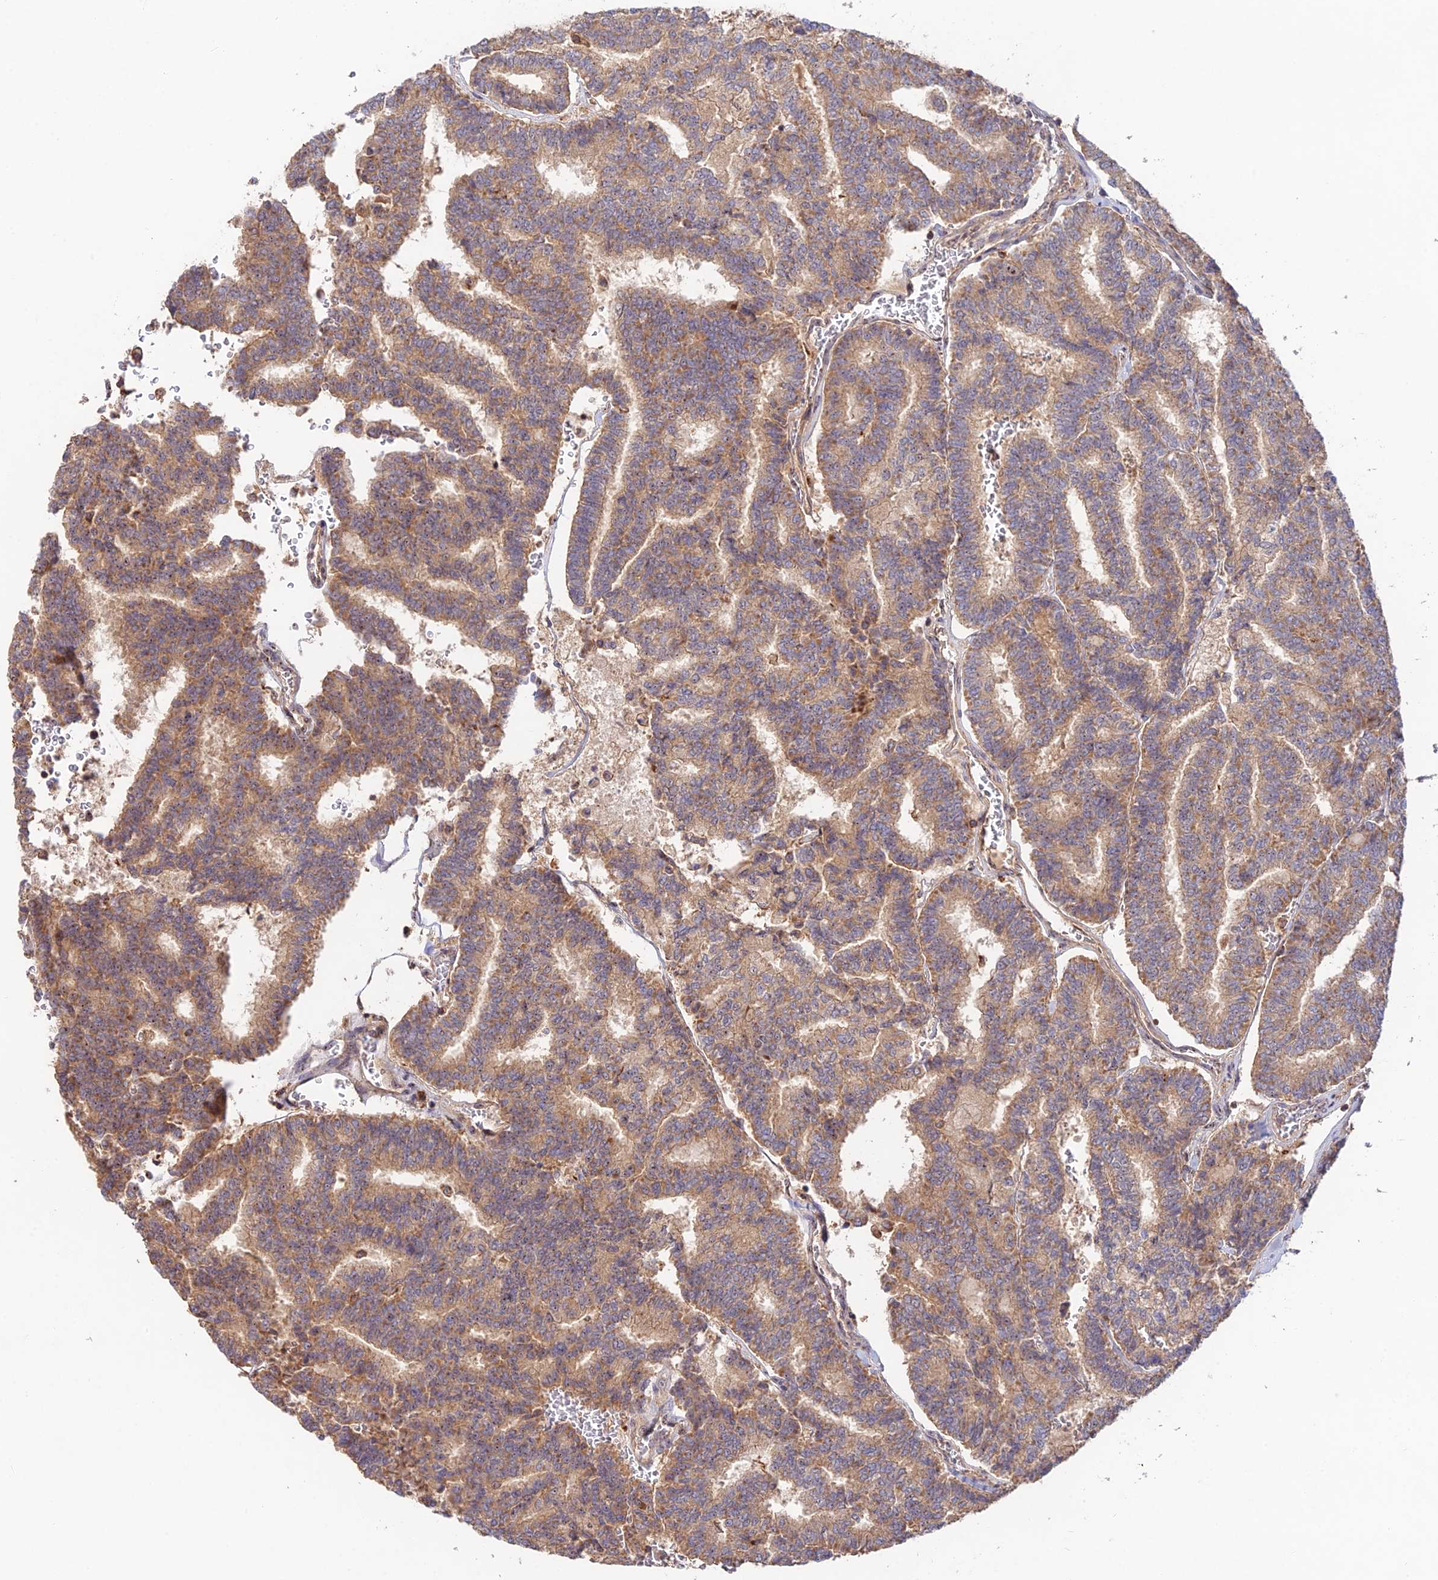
{"staining": {"intensity": "moderate", "quantity": ">75%", "location": "cytoplasmic/membranous"}, "tissue": "thyroid cancer", "cell_type": "Tumor cells", "image_type": "cancer", "snomed": [{"axis": "morphology", "description": "Papillary adenocarcinoma, NOS"}, {"axis": "topography", "description": "Thyroid gland"}], "caption": "Tumor cells show medium levels of moderate cytoplasmic/membranous staining in about >75% of cells in human thyroid papillary adenocarcinoma.", "gene": "CLCF1", "patient": {"sex": "female", "age": 35}}